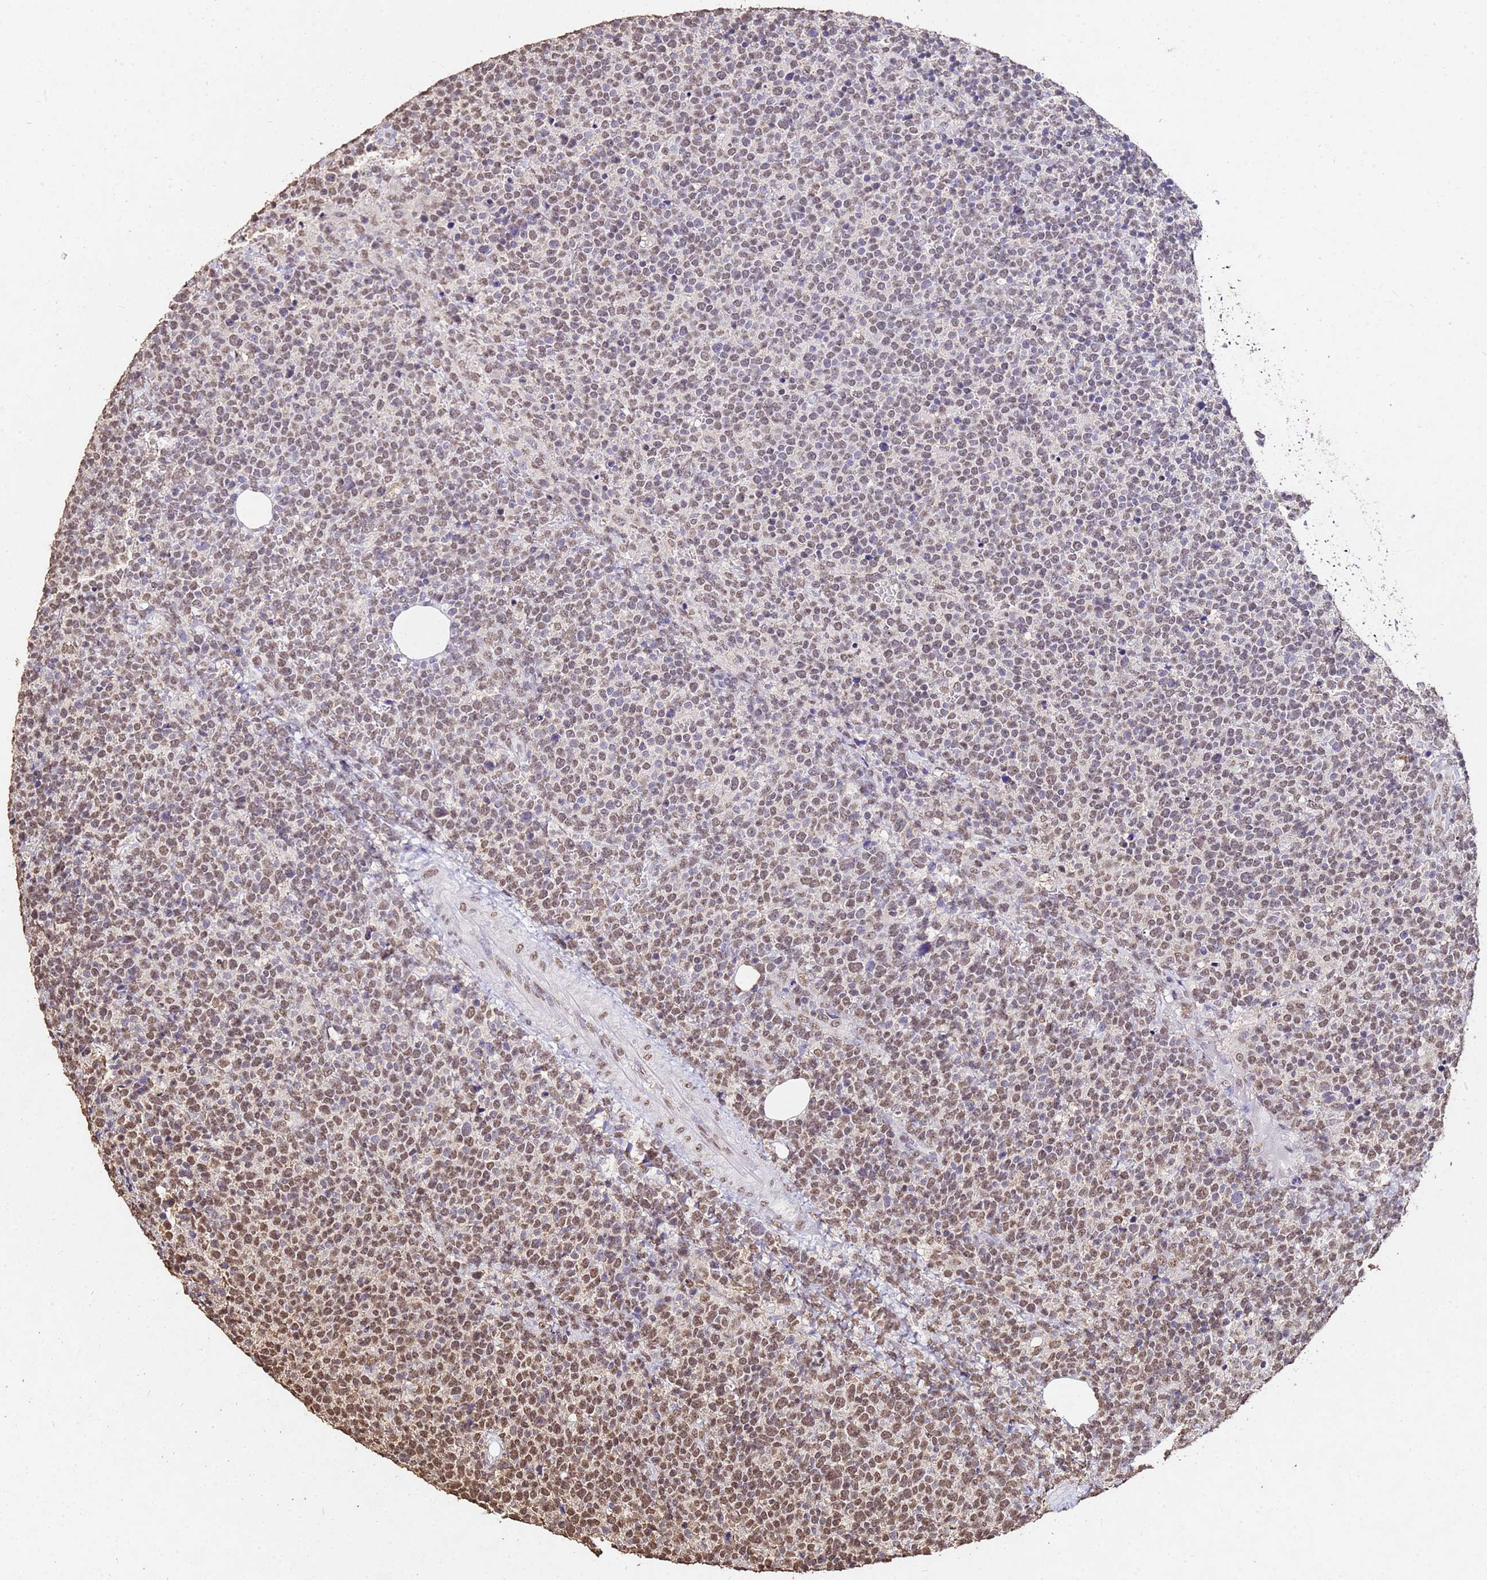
{"staining": {"intensity": "moderate", "quantity": ">75%", "location": "nuclear"}, "tissue": "lymphoma", "cell_type": "Tumor cells", "image_type": "cancer", "snomed": [{"axis": "morphology", "description": "Malignant lymphoma, non-Hodgkin's type, High grade"}, {"axis": "topography", "description": "Lymph node"}], "caption": "A brown stain highlights moderate nuclear staining of a protein in human malignant lymphoma, non-Hodgkin's type (high-grade) tumor cells.", "gene": "MYOCD", "patient": {"sex": "male", "age": 61}}